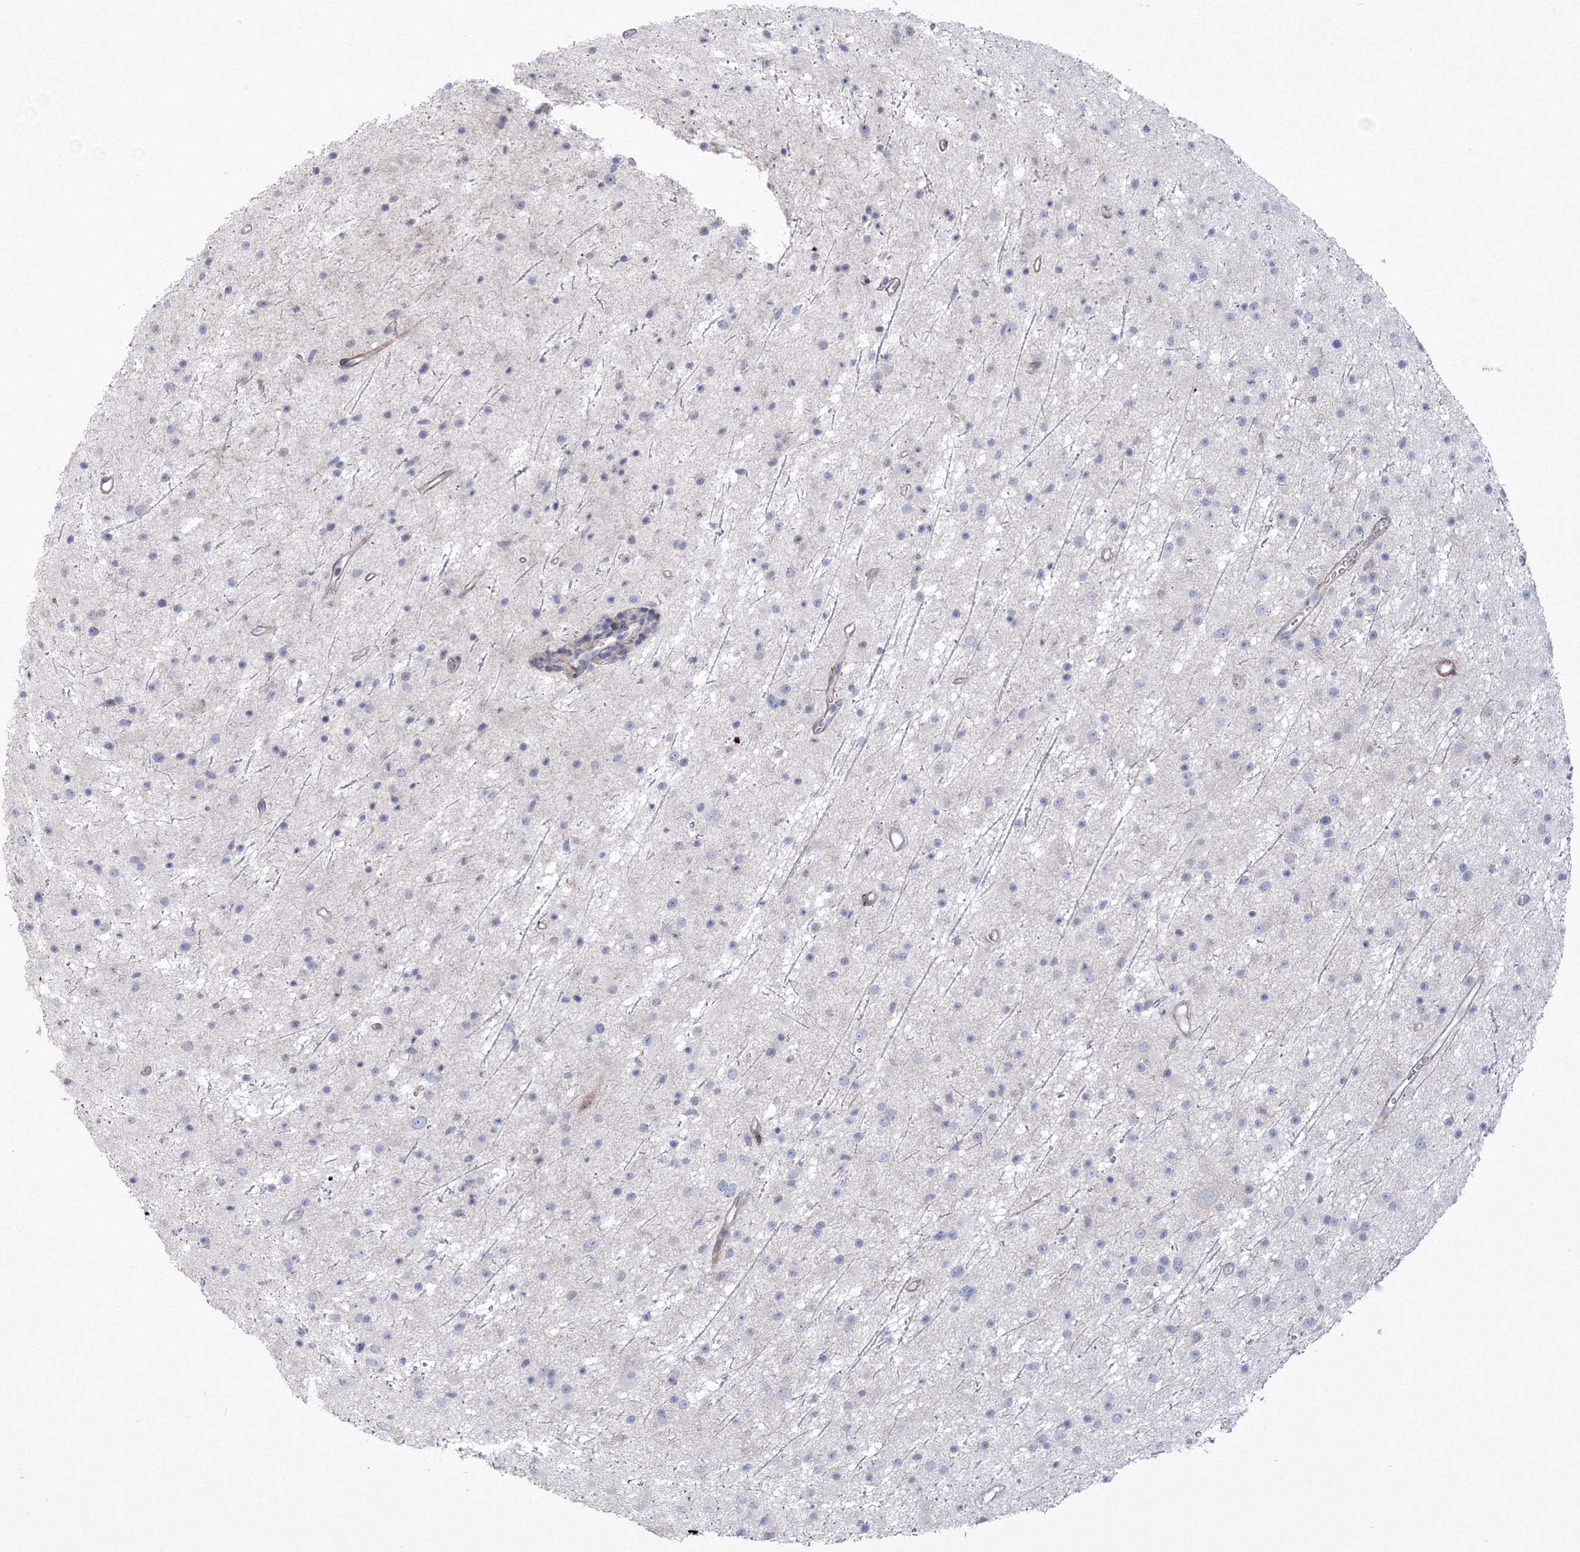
{"staining": {"intensity": "negative", "quantity": "none", "location": "none"}, "tissue": "glioma", "cell_type": "Tumor cells", "image_type": "cancer", "snomed": [{"axis": "morphology", "description": "Glioma, malignant, Low grade"}, {"axis": "topography", "description": "Cerebral cortex"}], "caption": "The histopathology image displays no significant expression in tumor cells of low-grade glioma (malignant).", "gene": "GPR82", "patient": {"sex": "female", "age": 39}}